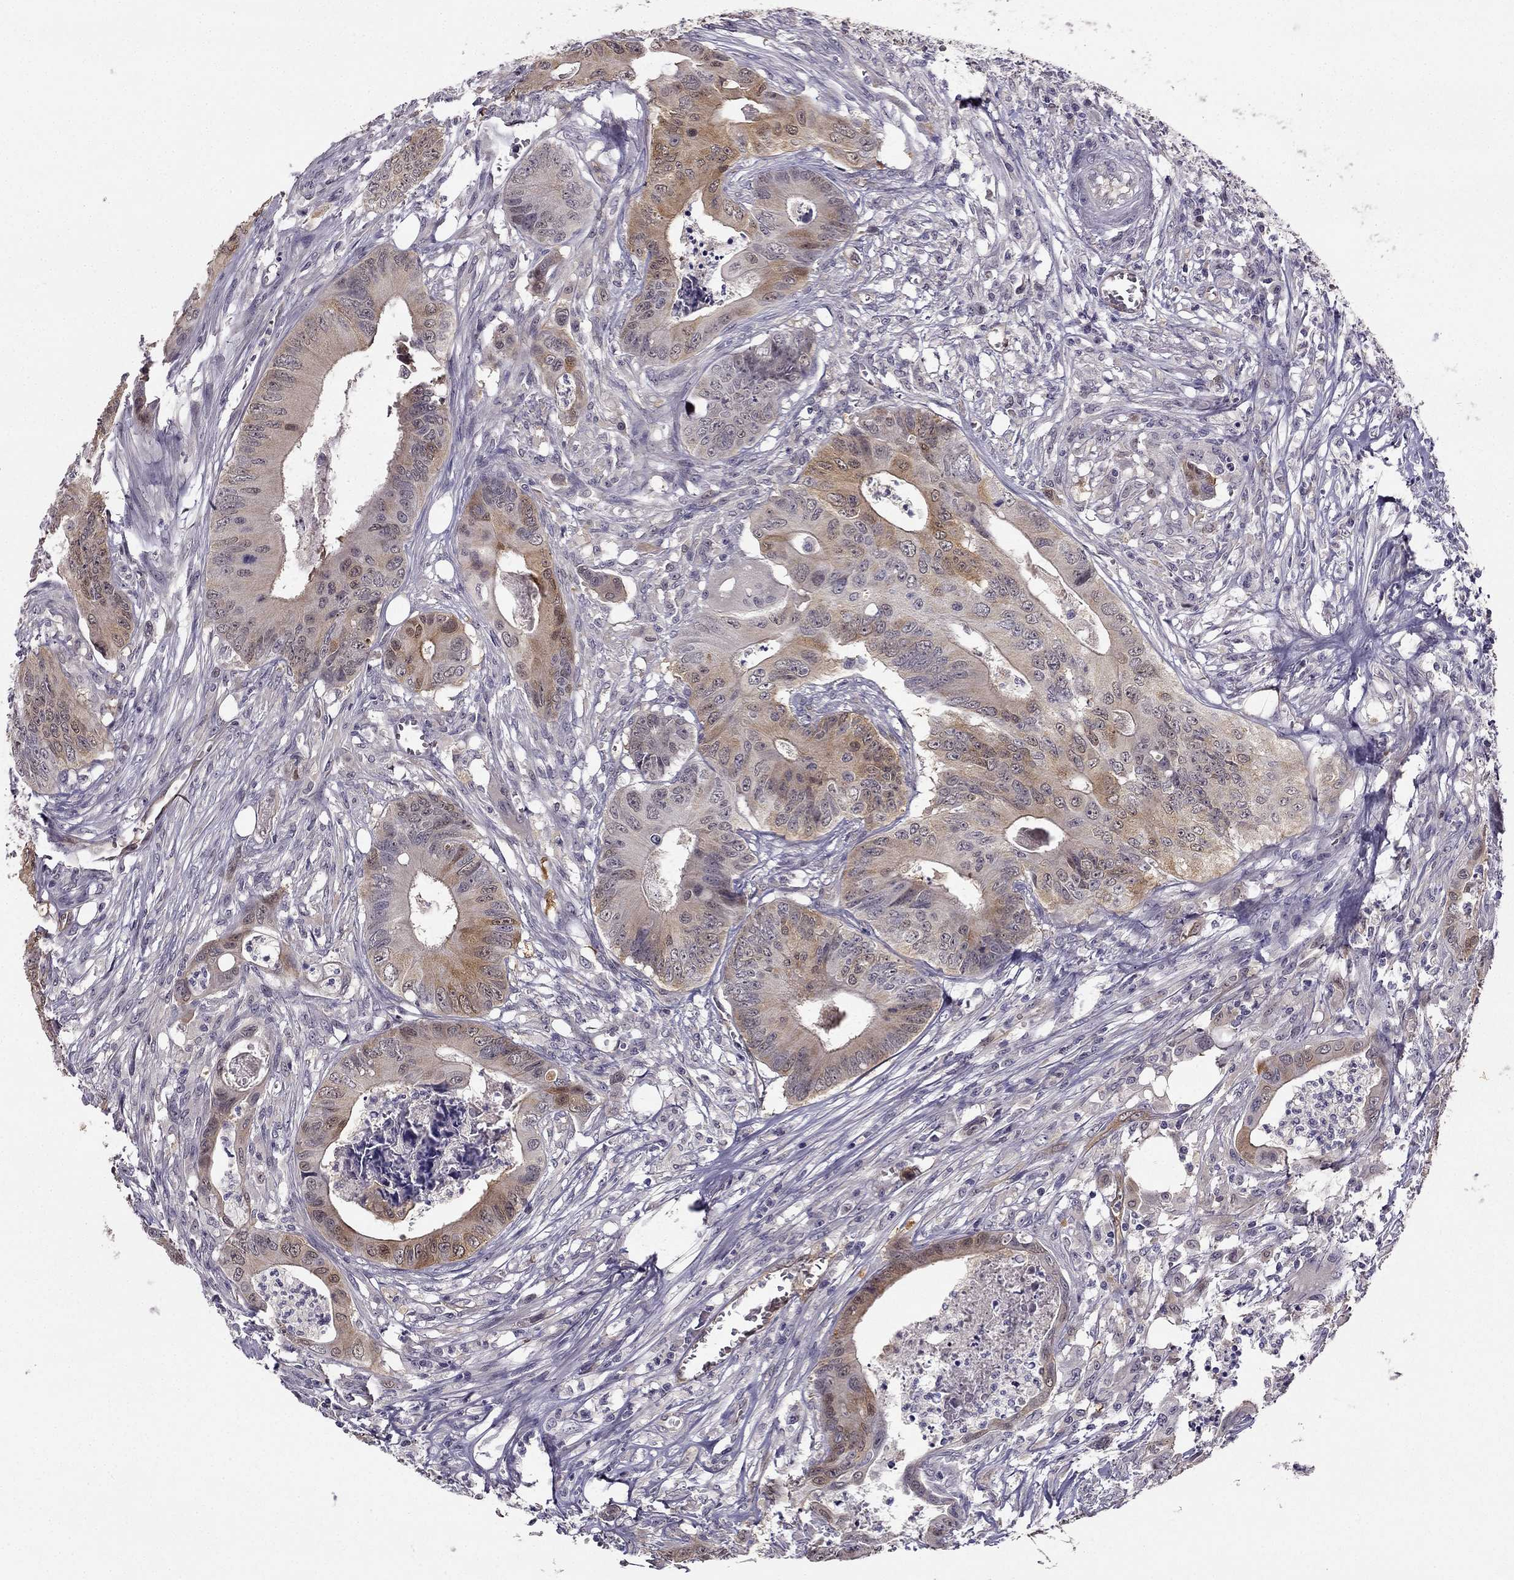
{"staining": {"intensity": "moderate", "quantity": "25%-75%", "location": "cytoplasmic/membranous"}, "tissue": "colorectal cancer", "cell_type": "Tumor cells", "image_type": "cancer", "snomed": [{"axis": "morphology", "description": "Adenocarcinoma, NOS"}, {"axis": "topography", "description": "Colon"}], "caption": "Immunohistochemistry micrograph of neoplastic tissue: colorectal cancer stained using immunohistochemistry exhibits medium levels of moderate protein expression localized specifically in the cytoplasmic/membranous of tumor cells, appearing as a cytoplasmic/membranous brown color.", "gene": "NQO1", "patient": {"sex": "male", "age": 84}}